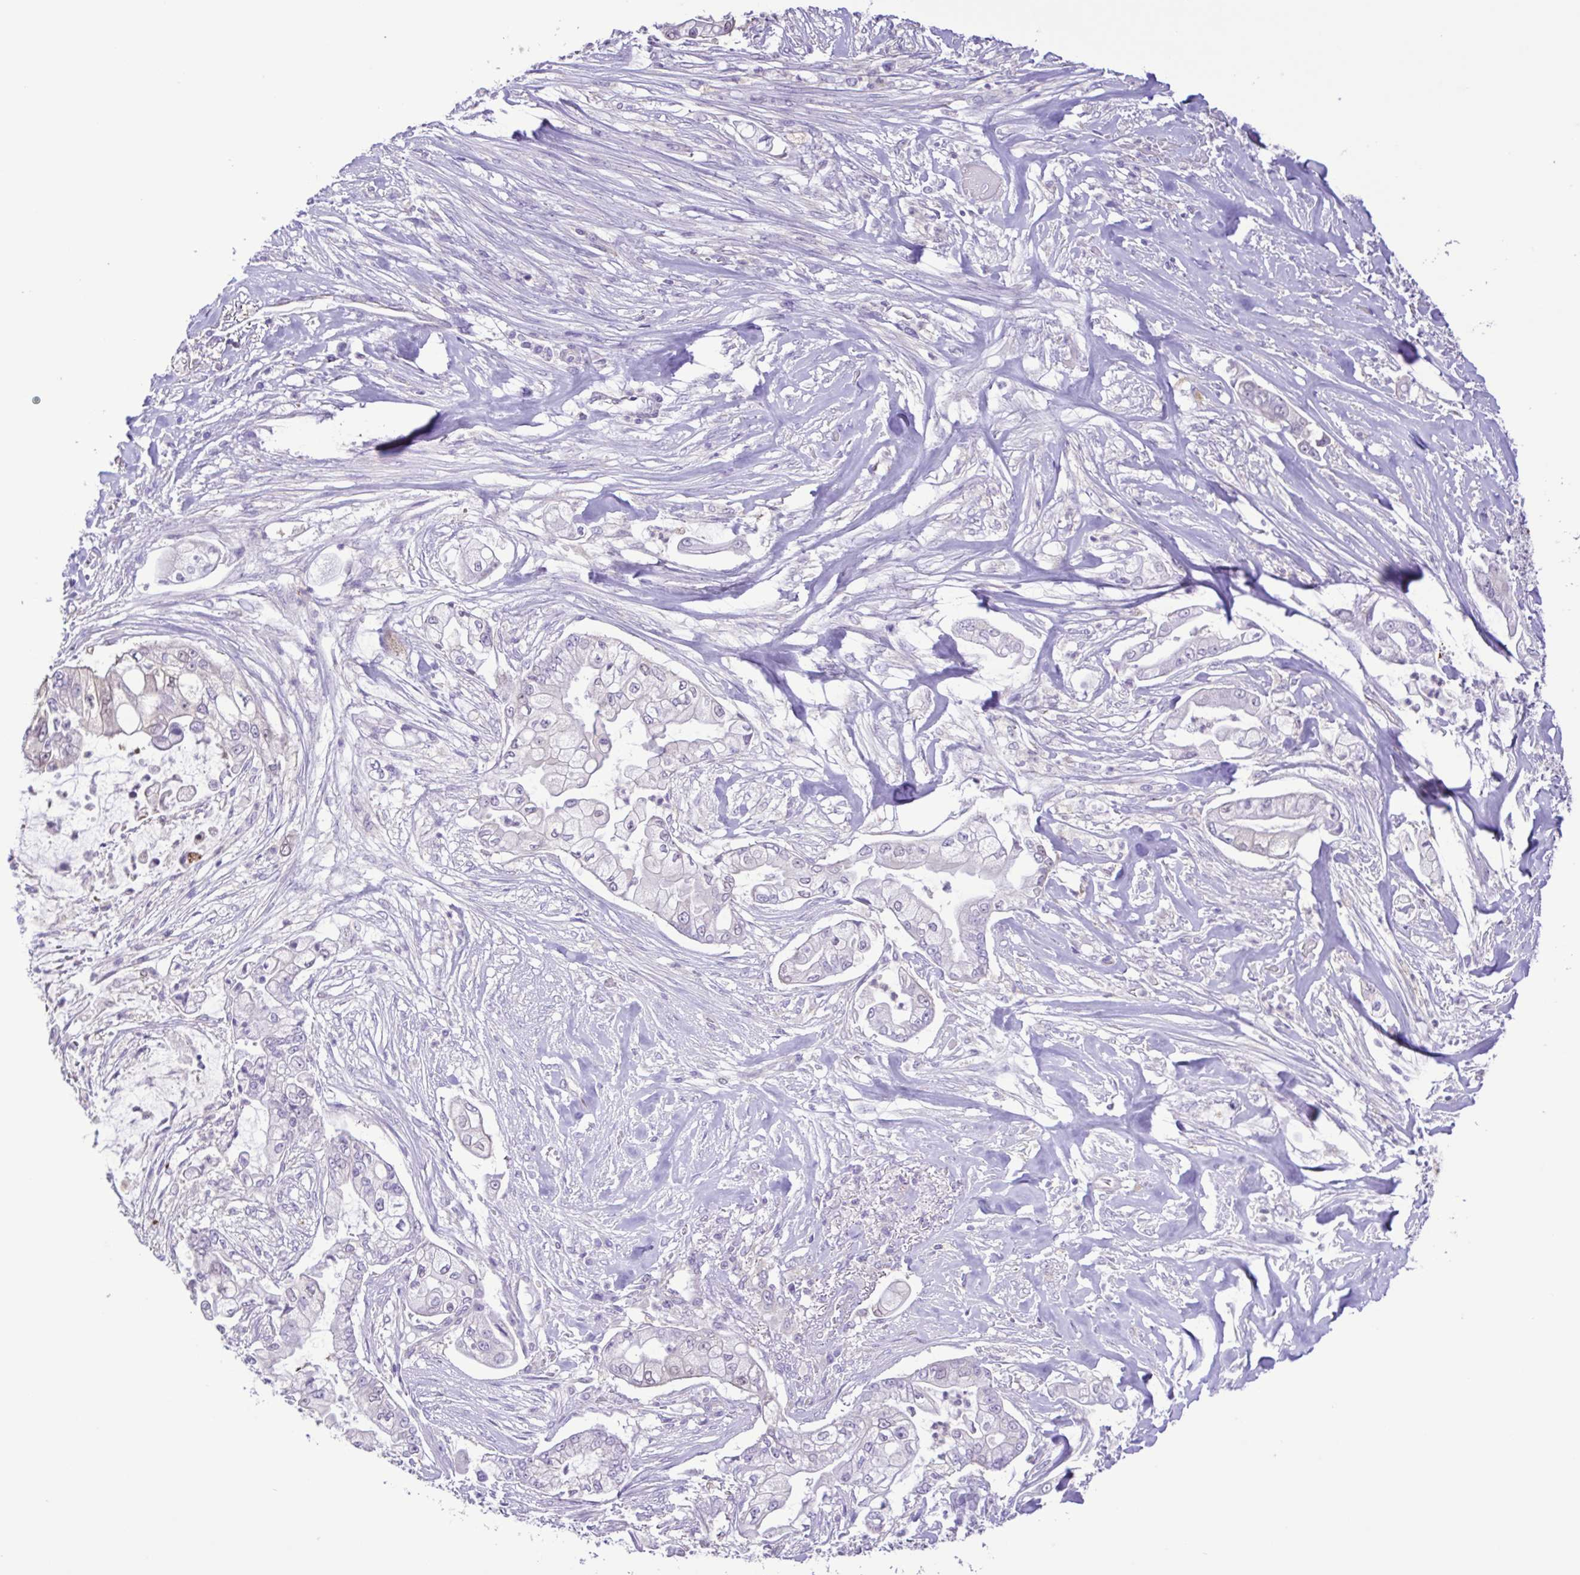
{"staining": {"intensity": "negative", "quantity": "none", "location": "none"}, "tissue": "pancreatic cancer", "cell_type": "Tumor cells", "image_type": "cancer", "snomed": [{"axis": "morphology", "description": "Adenocarcinoma, NOS"}, {"axis": "topography", "description": "Pancreas"}], "caption": "There is no significant staining in tumor cells of pancreatic cancer (adenocarcinoma). (Brightfield microscopy of DAB IHC at high magnification).", "gene": "CYP17A1", "patient": {"sex": "female", "age": 69}}